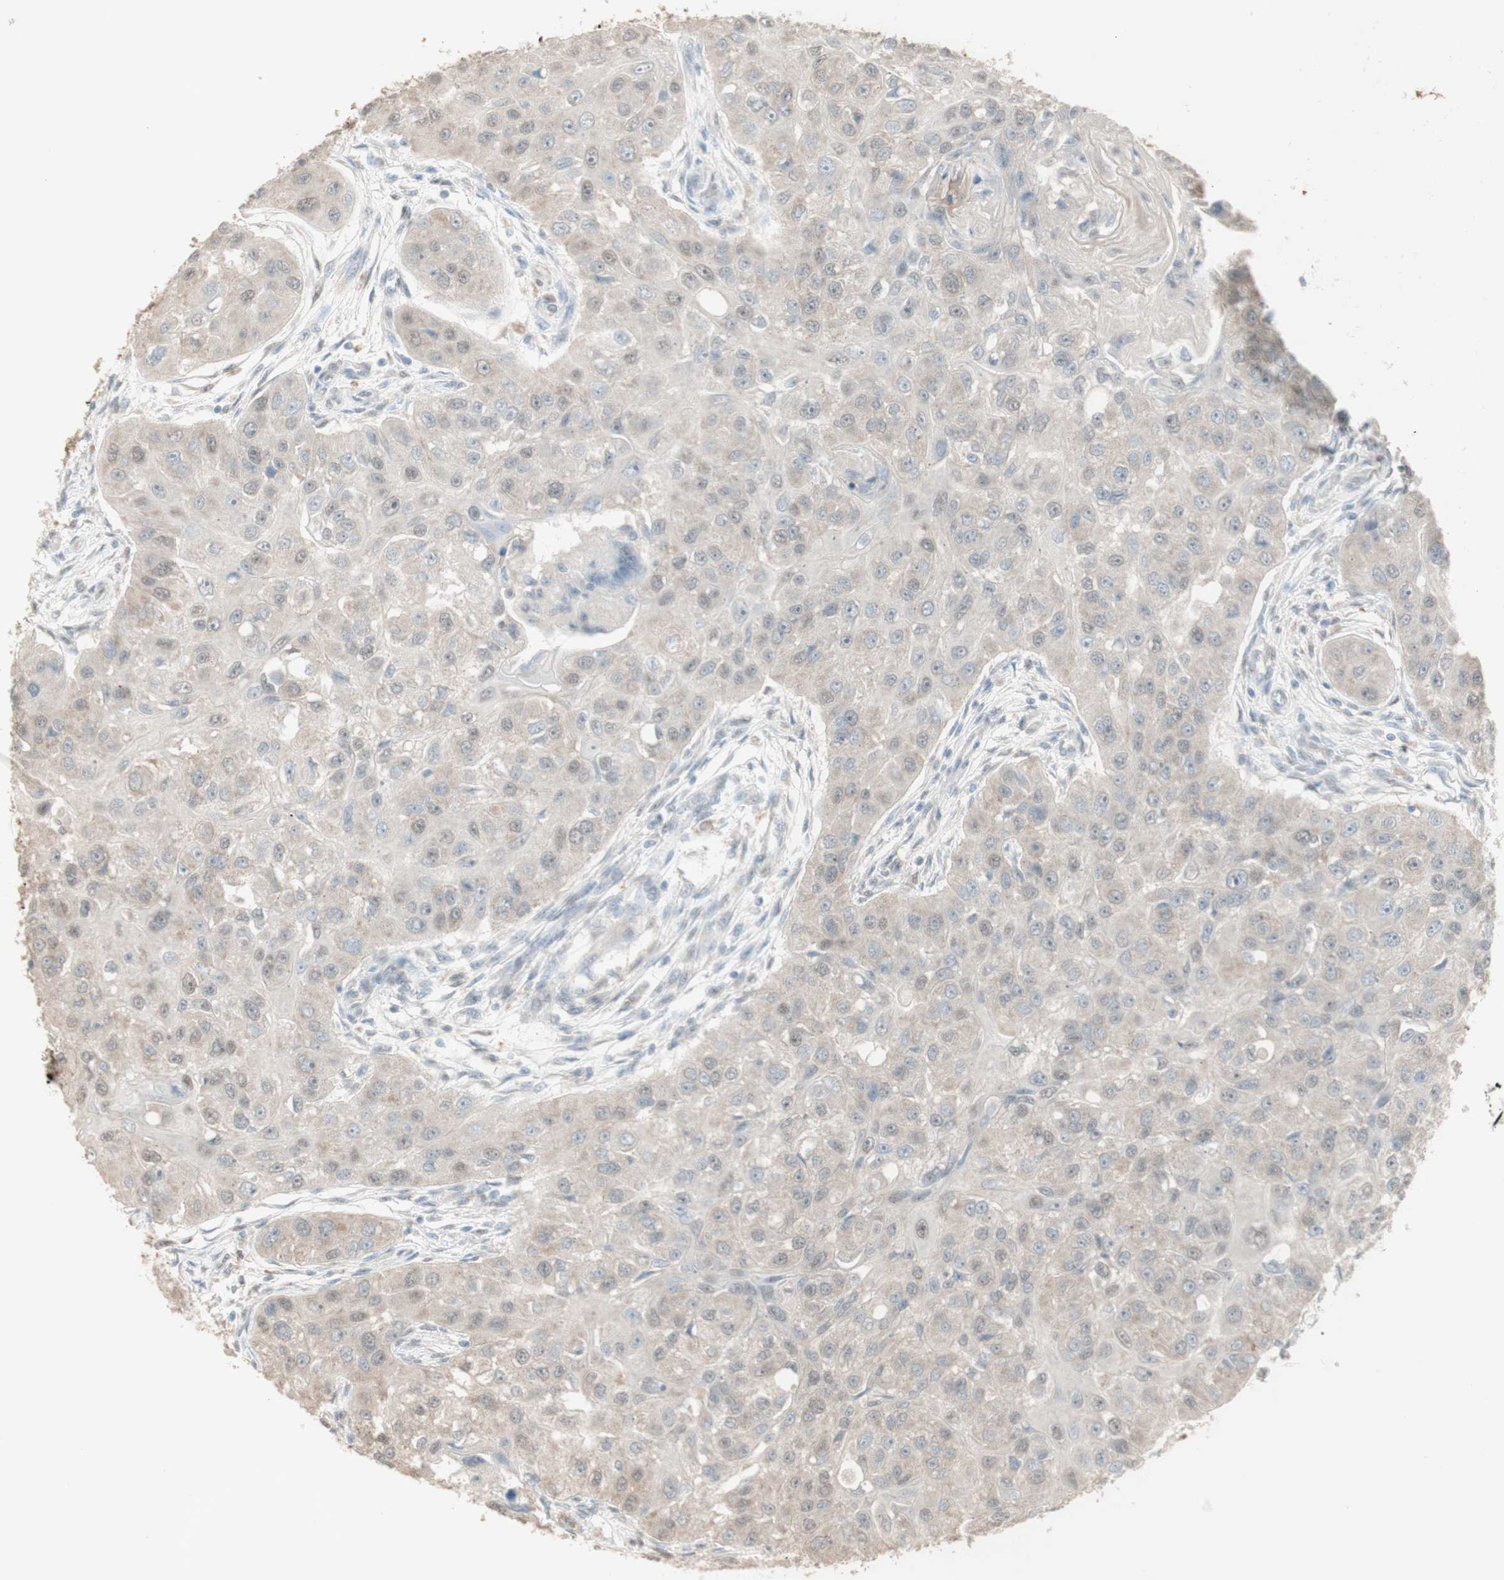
{"staining": {"intensity": "negative", "quantity": "none", "location": "none"}, "tissue": "head and neck cancer", "cell_type": "Tumor cells", "image_type": "cancer", "snomed": [{"axis": "morphology", "description": "Normal tissue, NOS"}, {"axis": "morphology", "description": "Squamous cell carcinoma, NOS"}, {"axis": "topography", "description": "Skeletal muscle"}, {"axis": "topography", "description": "Head-Neck"}], "caption": "A histopathology image of human head and neck cancer (squamous cell carcinoma) is negative for staining in tumor cells.", "gene": "MUC3A", "patient": {"sex": "male", "age": 51}}